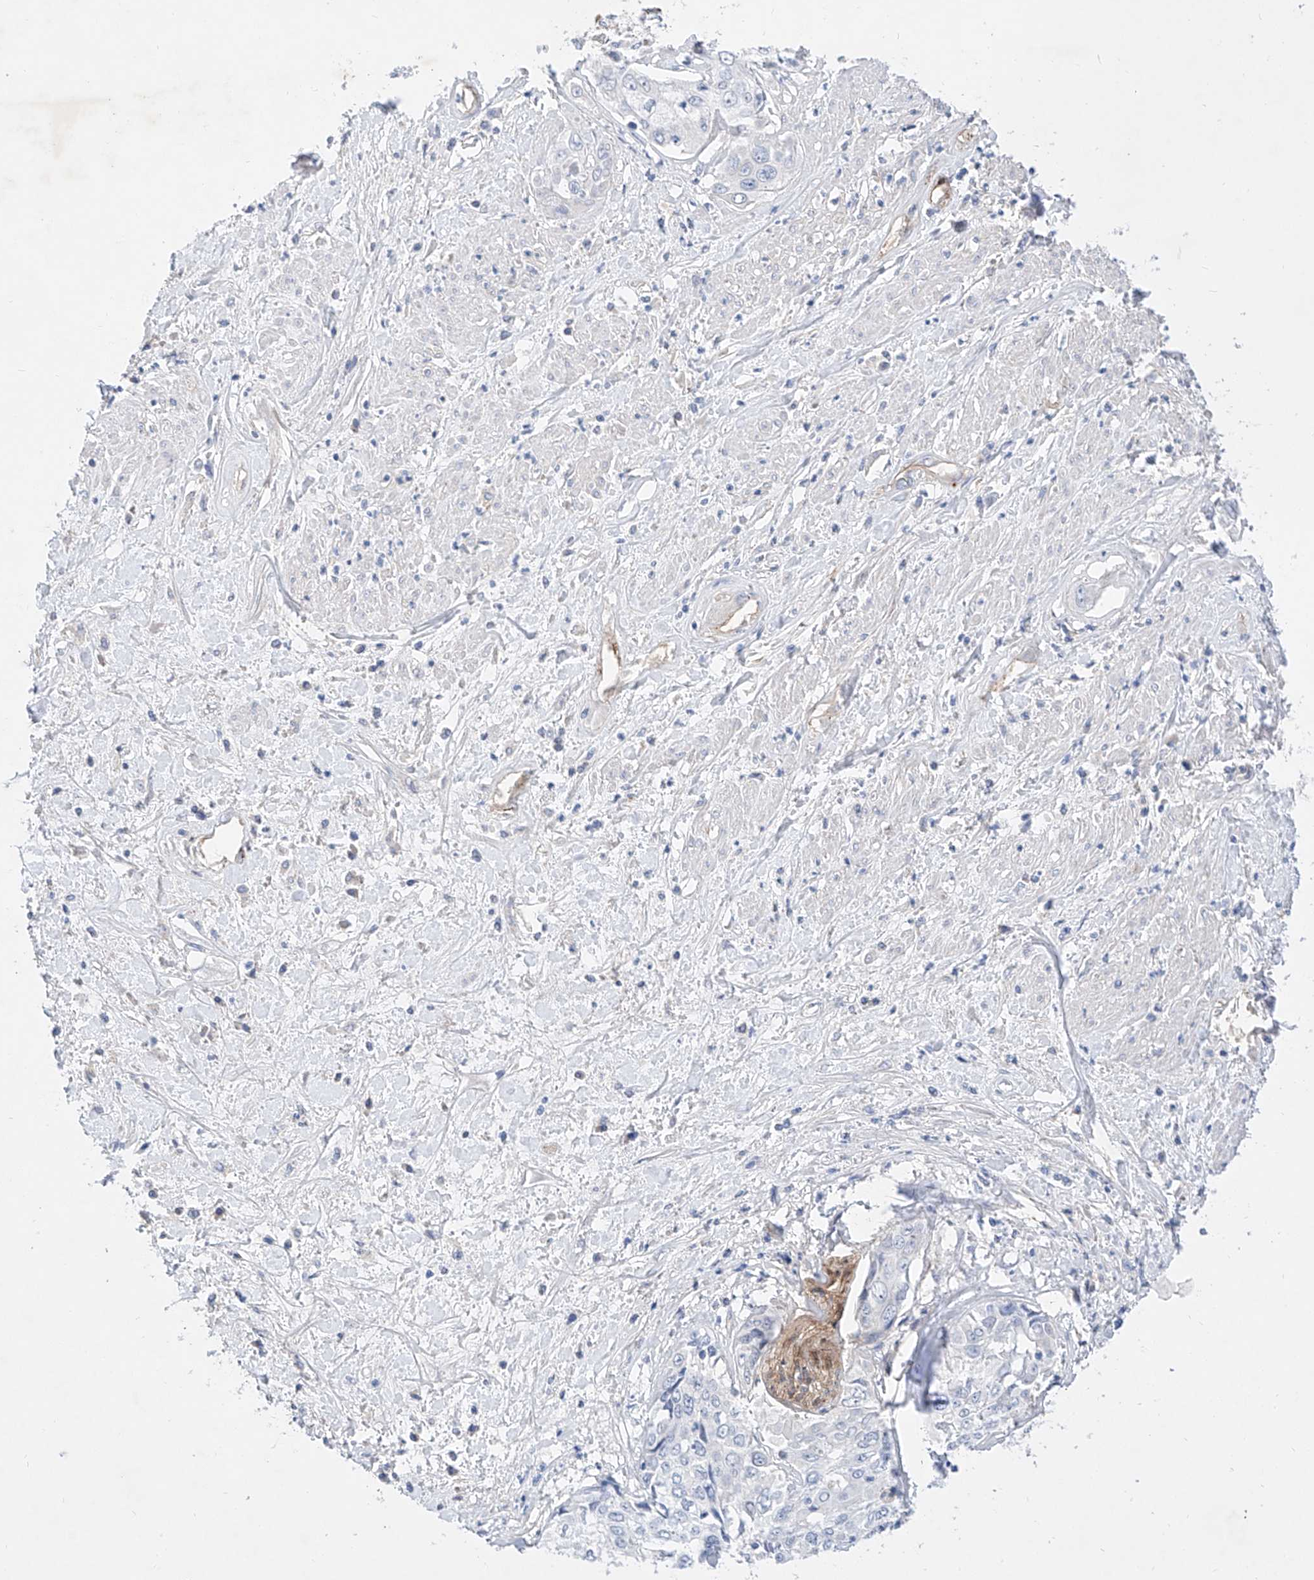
{"staining": {"intensity": "negative", "quantity": "none", "location": "none"}, "tissue": "cervical cancer", "cell_type": "Tumor cells", "image_type": "cancer", "snomed": [{"axis": "morphology", "description": "Squamous cell carcinoma, NOS"}, {"axis": "topography", "description": "Cervix"}], "caption": "The photomicrograph shows no significant expression in tumor cells of cervical cancer (squamous cell carcinoma).", "gene": "SBSPON", "patient": {"sex": "female", "age": 31}}